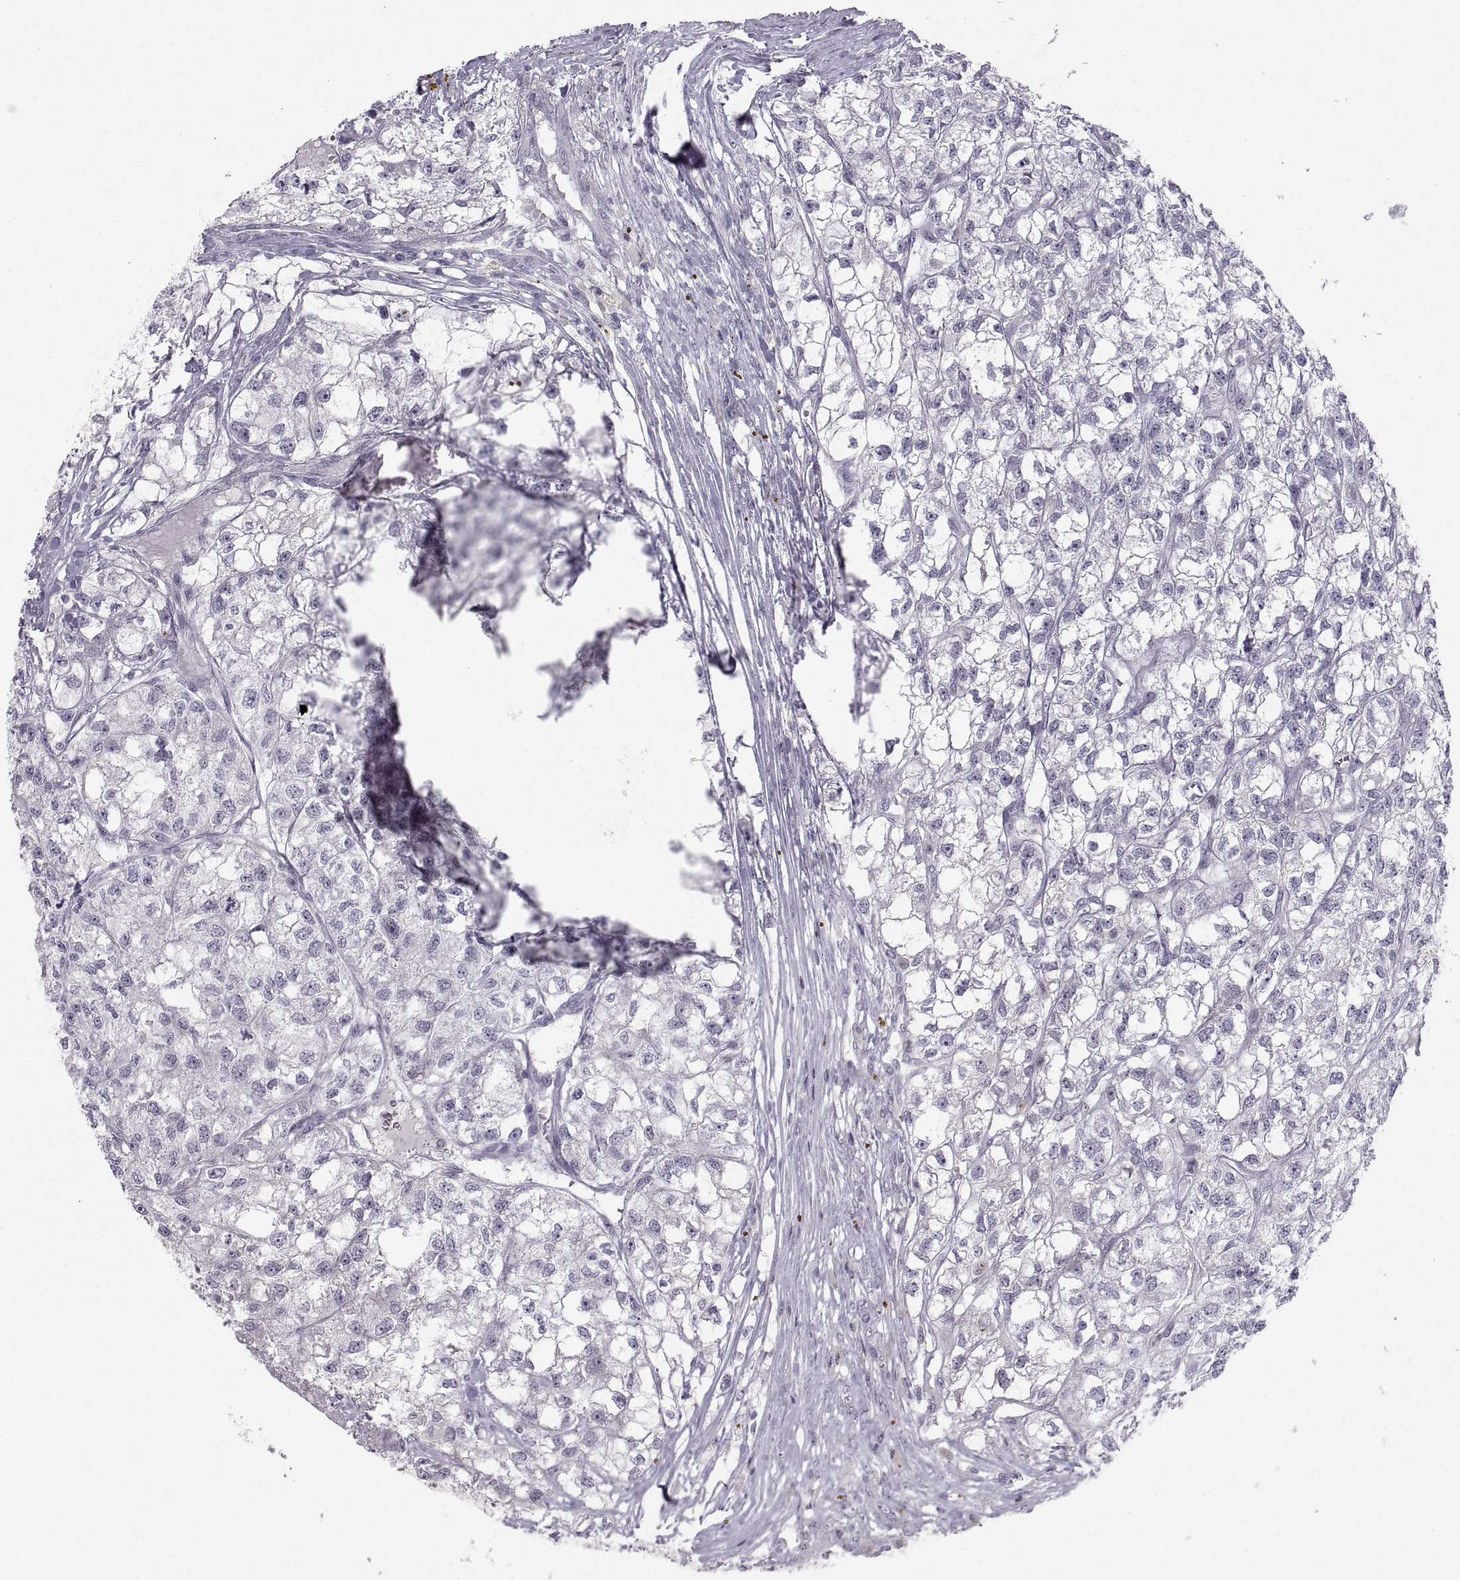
{"staining": {"intensity": "negative", "quantity": "none", "location": "none"}, "tissue": "renal cancer", "cell_type": "Tumor cells", "image_type": "cancer", "snomed": [{"axis": "morphology", "description": "Adenocarcinoma, NOS"}, {"axis": "topography", "description": "Kidney"}], "caption": "Immunohistochemical staining of human renal cancer exhibits no significant staining in tumor cells. (Immunohistochemistry (ihc), brightfield microscopy, high magnification).", "gene": "ZNF185", "patient": {"sex": "male", "age": 56}}